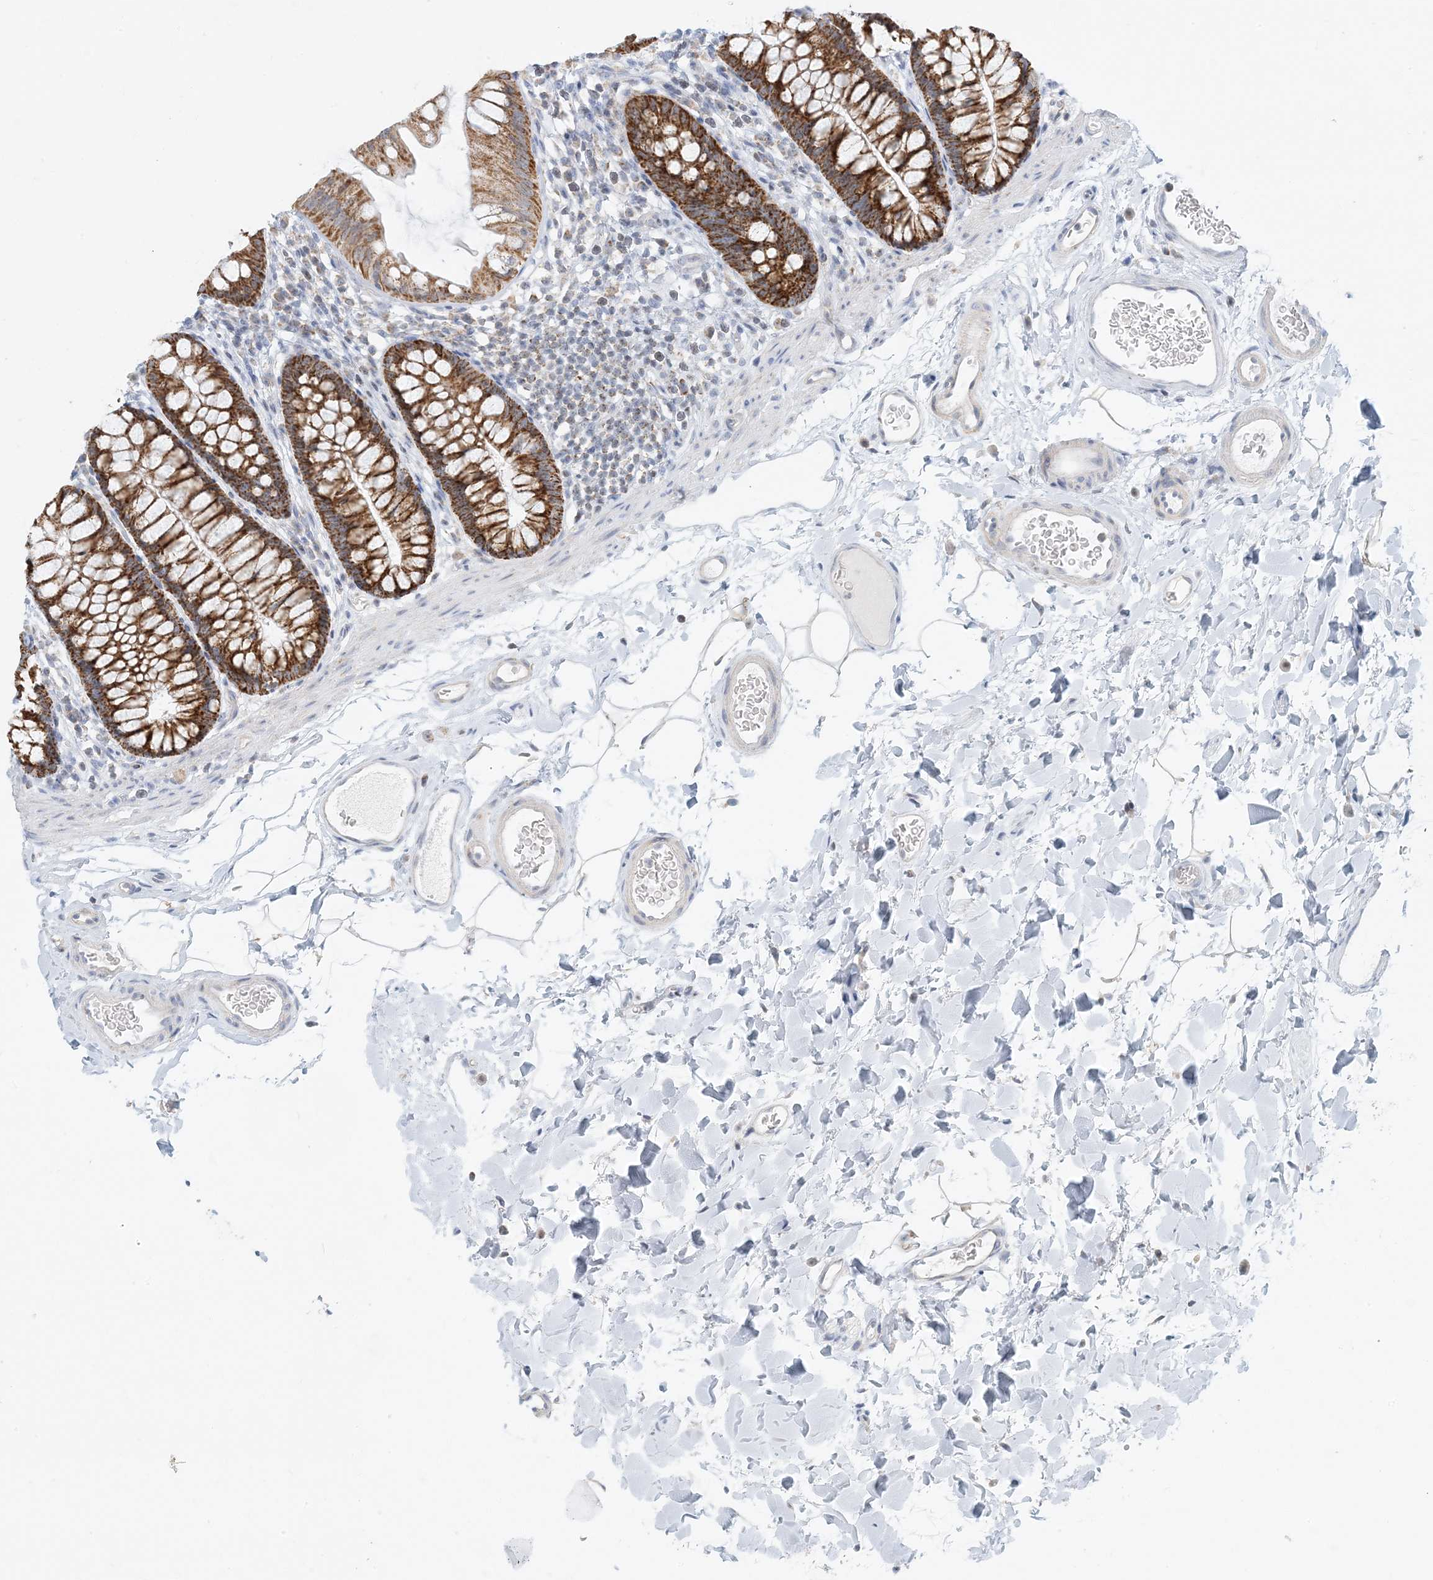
{"staining": {"intensity": "negative", "quantity": "none", "location": "none"}, "tissue": "colon", "cell_type": "Endothelial cells", "image_type": "normal", "snomed": [{"axis": "morphology", "description": "Normal tissue, NOS"}, {"axis": "topography", "description": "Colon"}], "caption": "IHC image of normal colon stained for a protein (brown), which reveals no expression in endothelial cells.", "gene": "BDH1", "patient": {"sex": "female", "age": 62}}